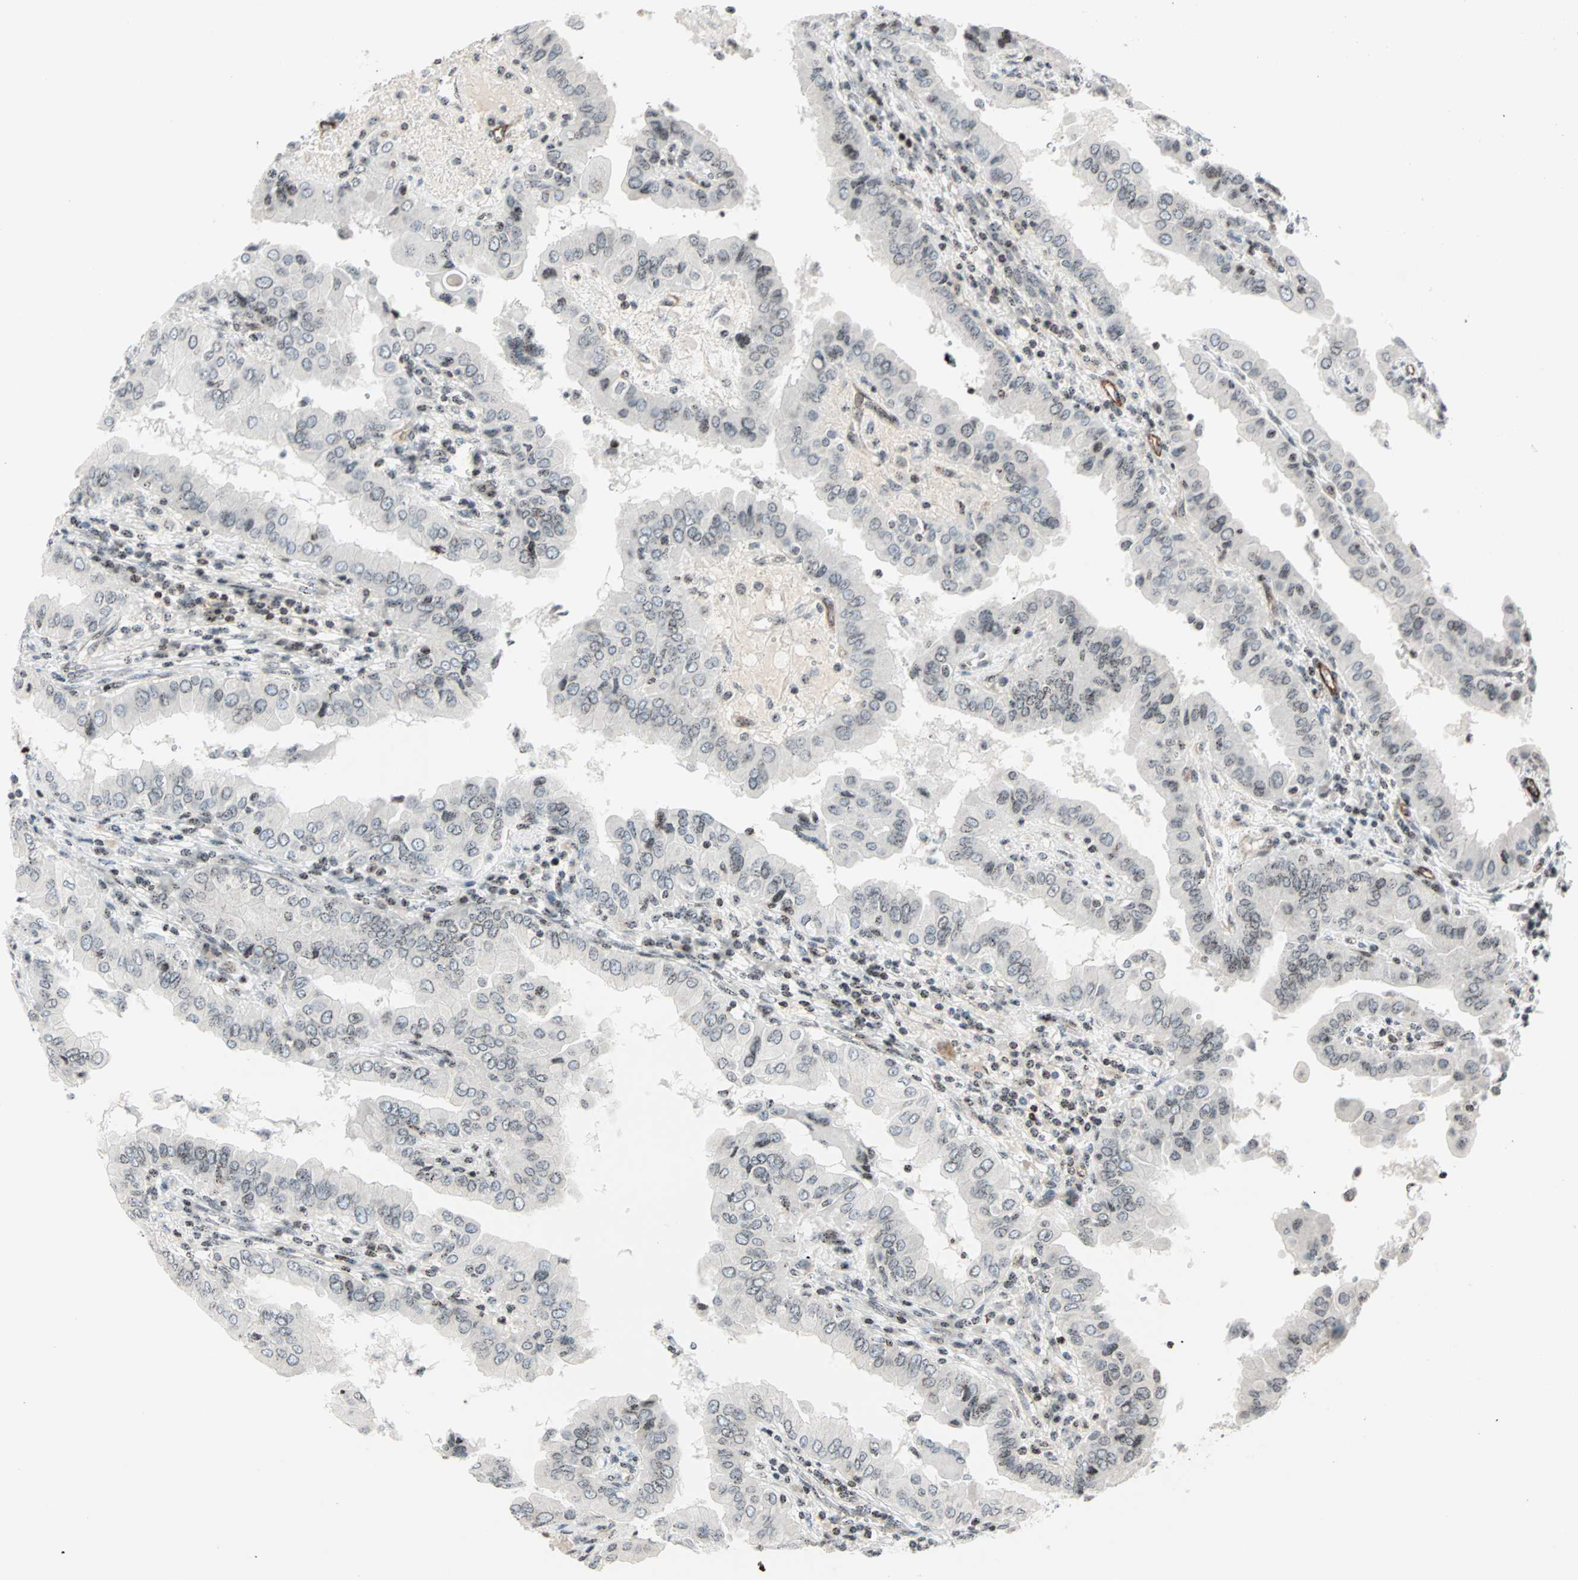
{"staining": {"intensity": "weak", "quantity": "25%-75%", "location": "nuclear"}, "tissue": "thyroid cancer", "cell_type": "Tumor cells", "image_type": "cancer", "snomed": [{"axis": "morphology", "description": "Papillary adenocarcinoma, NOS"}, {"axis": "topography", "description": "Thyroid gland"}], "caption": "The immunohistochemical stain labels weak nuclear staining in tumor cells of thyroid papillary adenocarcinoma tissue. (DAB = brown stain, brightfield microscopy at high magnification).", "gene": "CENPA", "patient": {"sex": "male", "age": 33}}